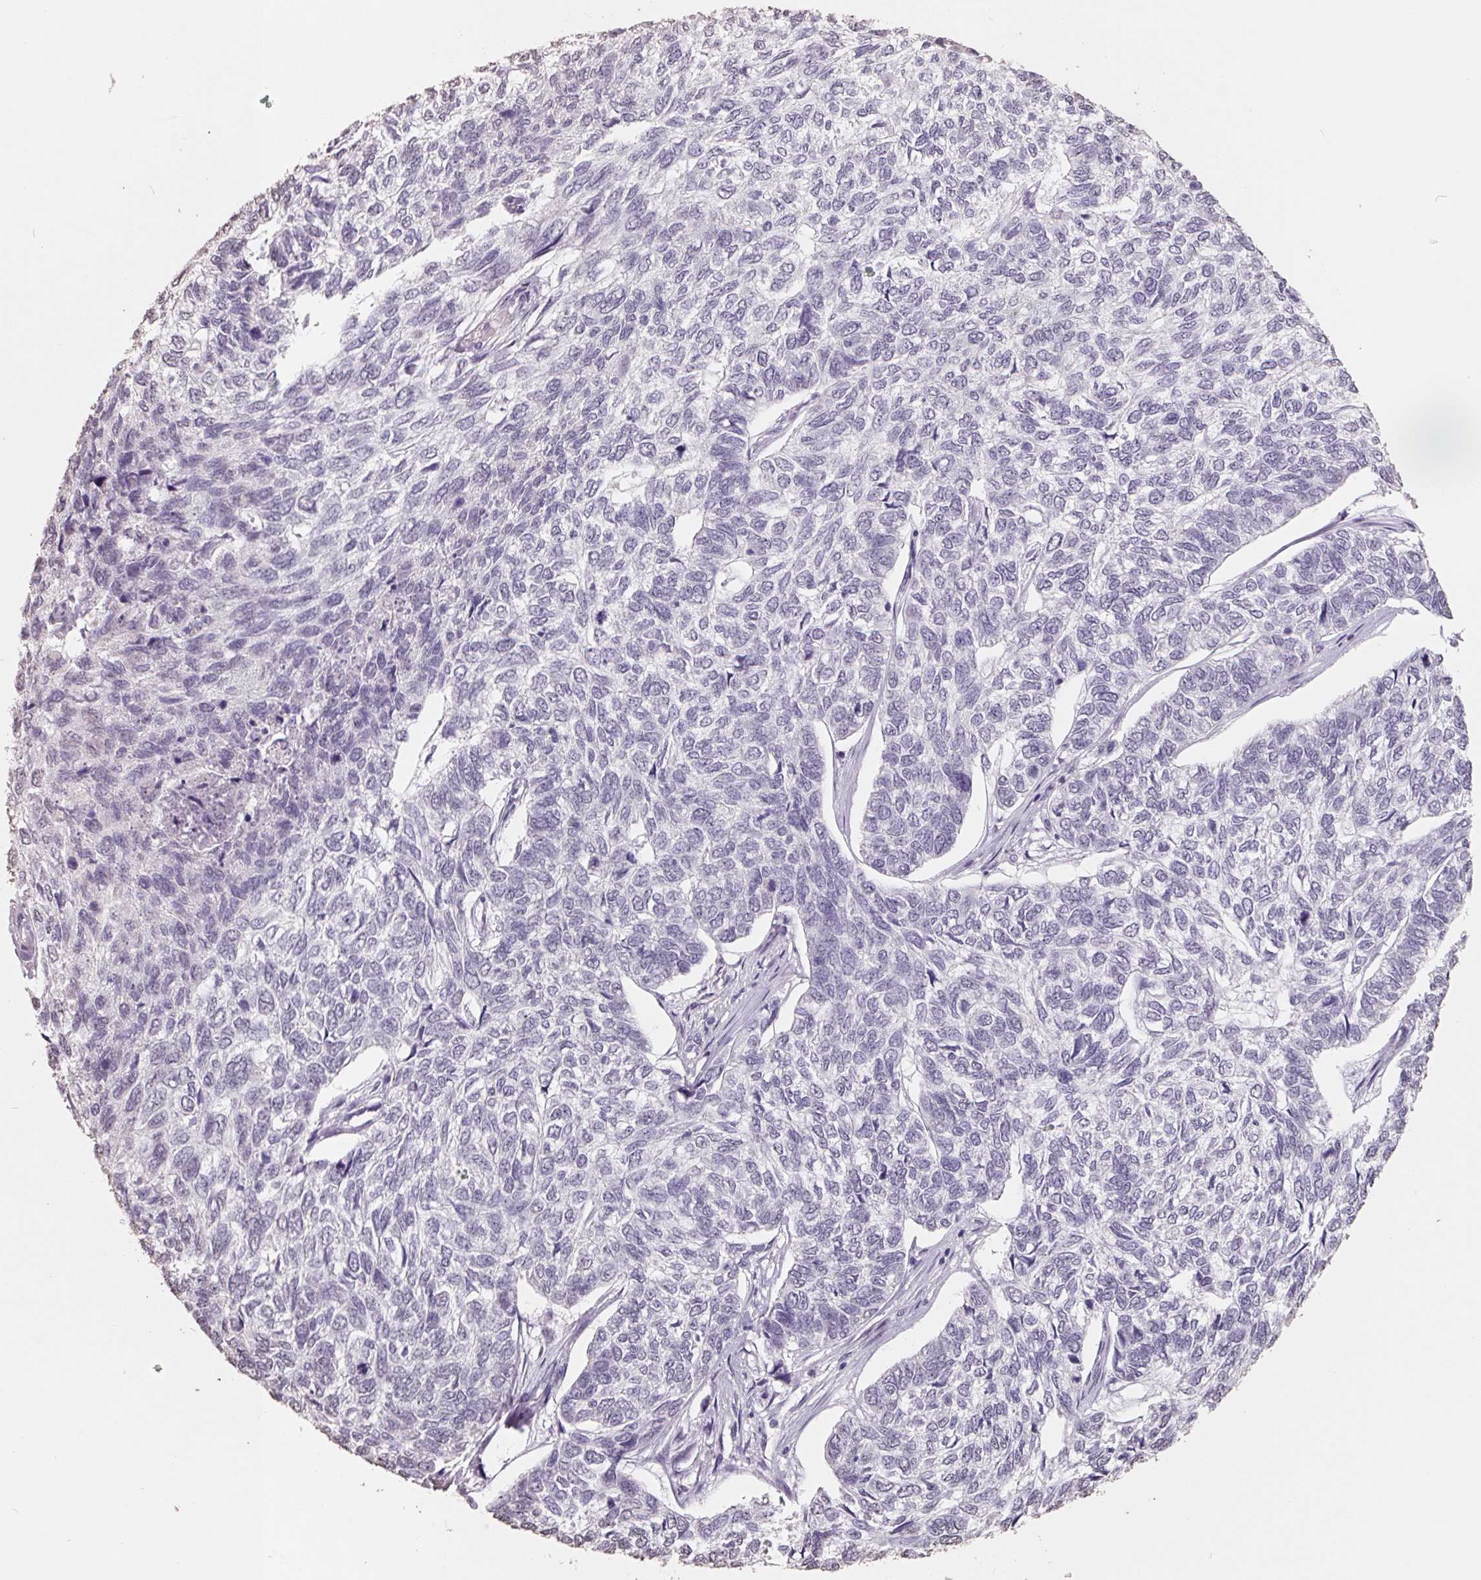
{"staining": {"intensity": "negative", "quantity": "none", "location": "none"}, "tissue": "skin cancer", "cell_type": "Tumor cells", "image_type": "cancer", "snomed": [{"axis": "morphology", "description": "Basal cell carcinoma"}, {"axis": "topography", "description": "Skin"}], "caption": "This is an immunohistochemistry image of skin cancer. There is no positivity in tumor cells.", "gene": "FTCD", "patient": {"sex": "female", "age": 65}}